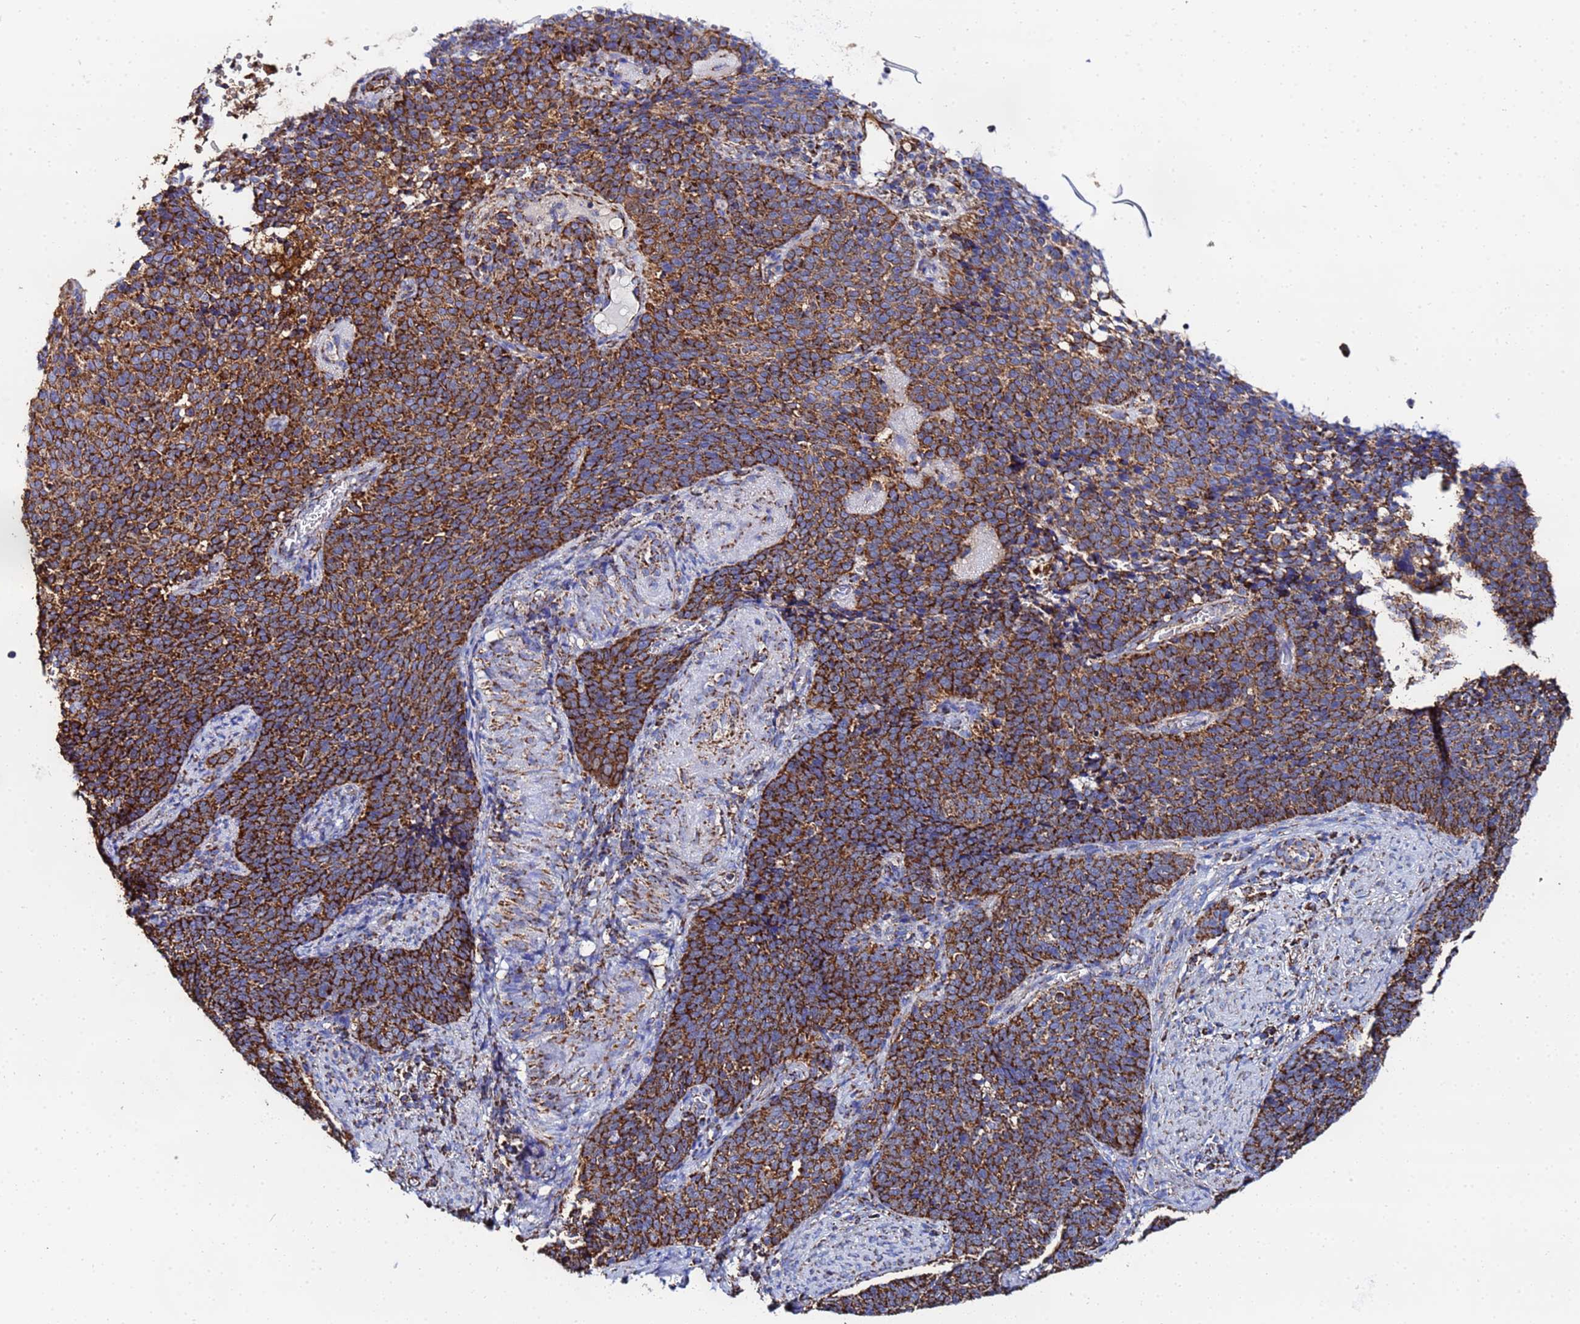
{"staining": {"intensity": "strong", "quantity": ">75%", "location": "cytoplasmic/membranous"}, "tissue": "cervical cancer", "cell_type": "Tumor cells", "image_type": "cancer", "snomed": [{"axis": "morphology", "description": "Normal tissue, NOS"}, {"axis": "morphology", "description": "Squamous cell carcinoma, NOS"}, {"axis": "topography", "description": "Cervix"}], "caption": "Brown immunohistochemical staining in cervical cancer displays strong cytoplasmic/membranous staining in approximately >75% of tumor cells.", "gene": "GLUD1", "patient": {"sex": "female", "age": 39}}